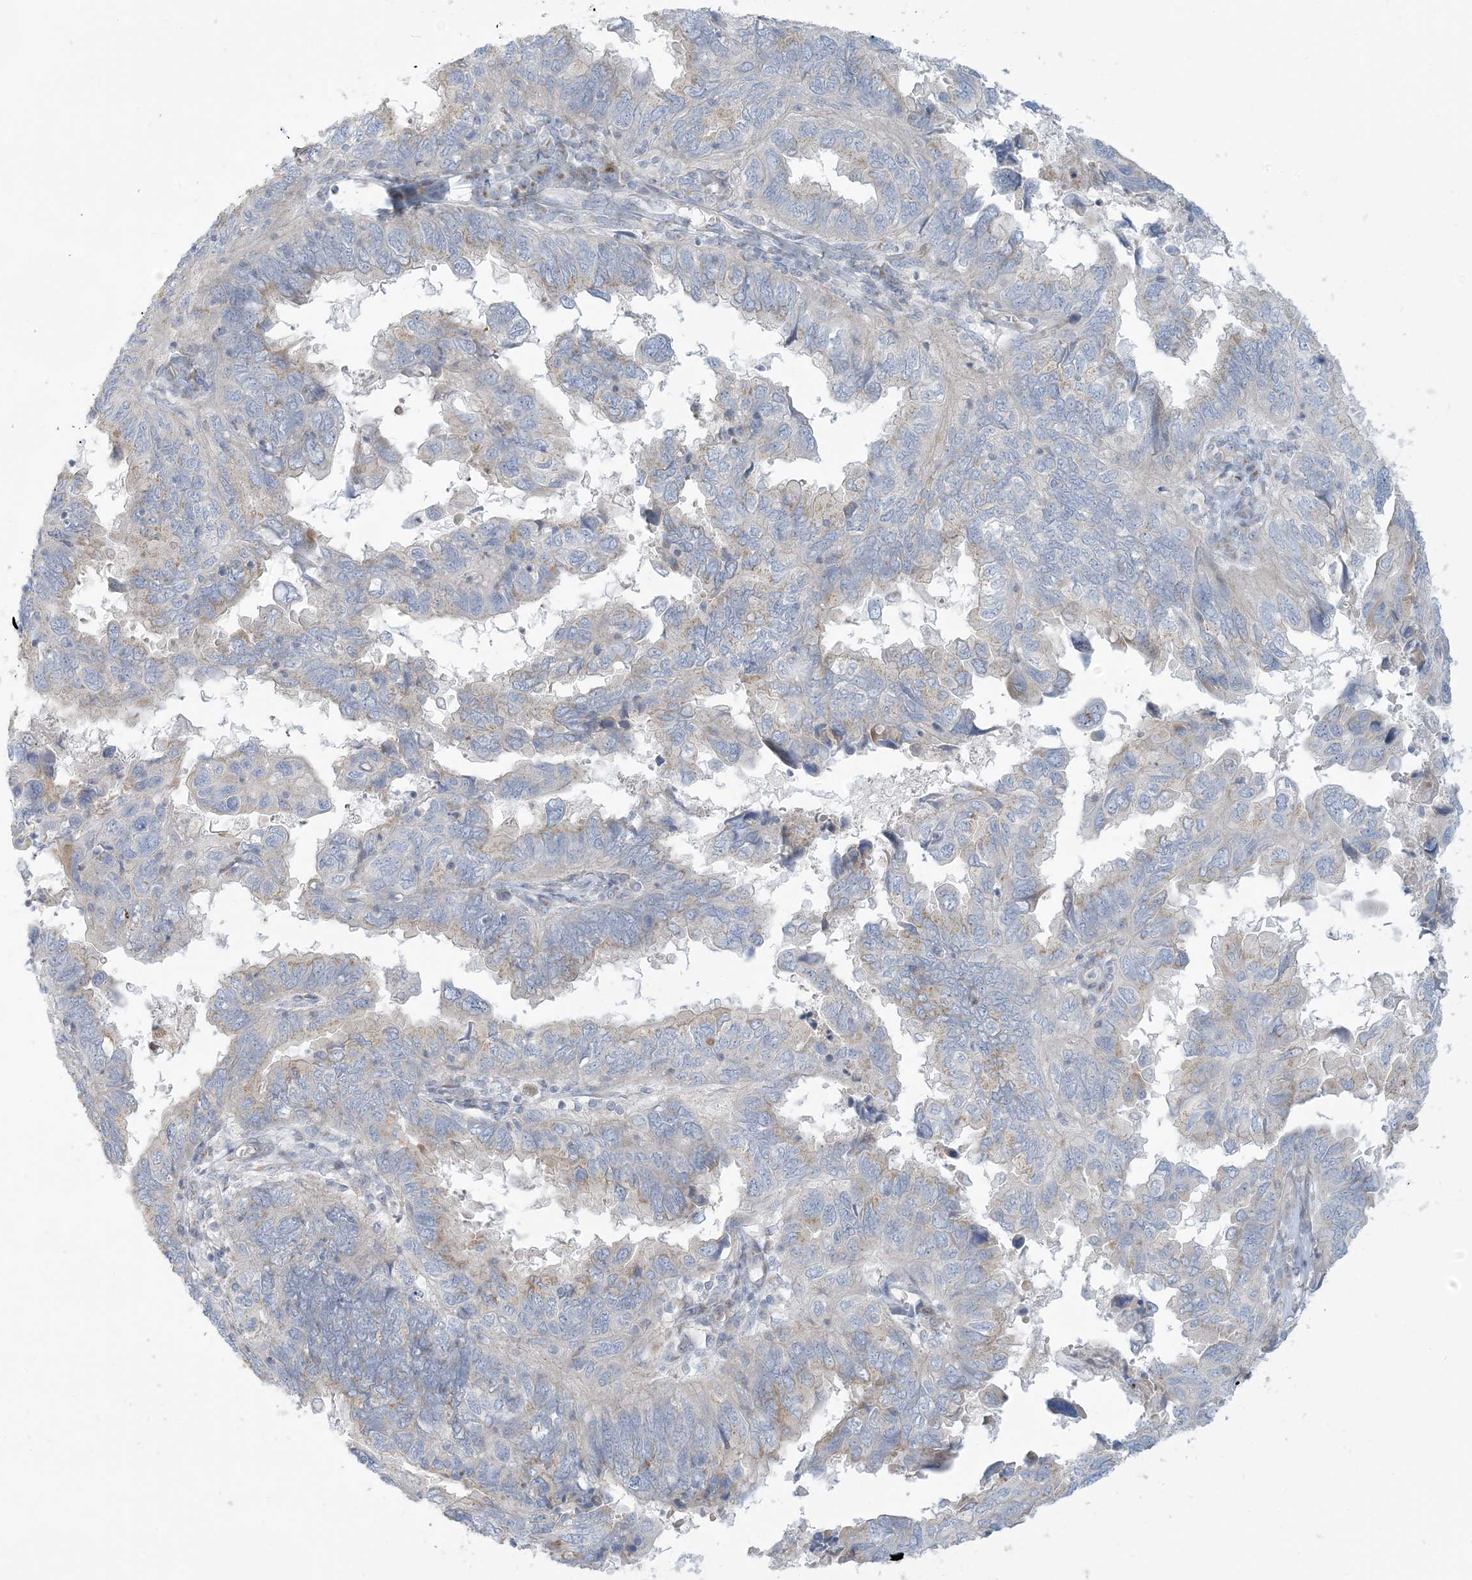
{"staining": {"intensity": "weak", "quantity": "25%-75%", "location": "cytoplasmic/membranous"}, "tissue": "endometrial cancer", "cell_type": "Tumor cells", "image_type": "cancer", "snomed": [{"axis": "morphology", "description": "Adenocarcinoma, NOS"}, {"axis": "topography", "description": "Uterus"}], "caption": "Protein expression analysis of human endometrial cancer reveals weak cytoplasmic/membranous staining in about 25%-75% of tumor cells.", "gene": "AFTPH", "patient": {"sex": "female", "age": 77}}